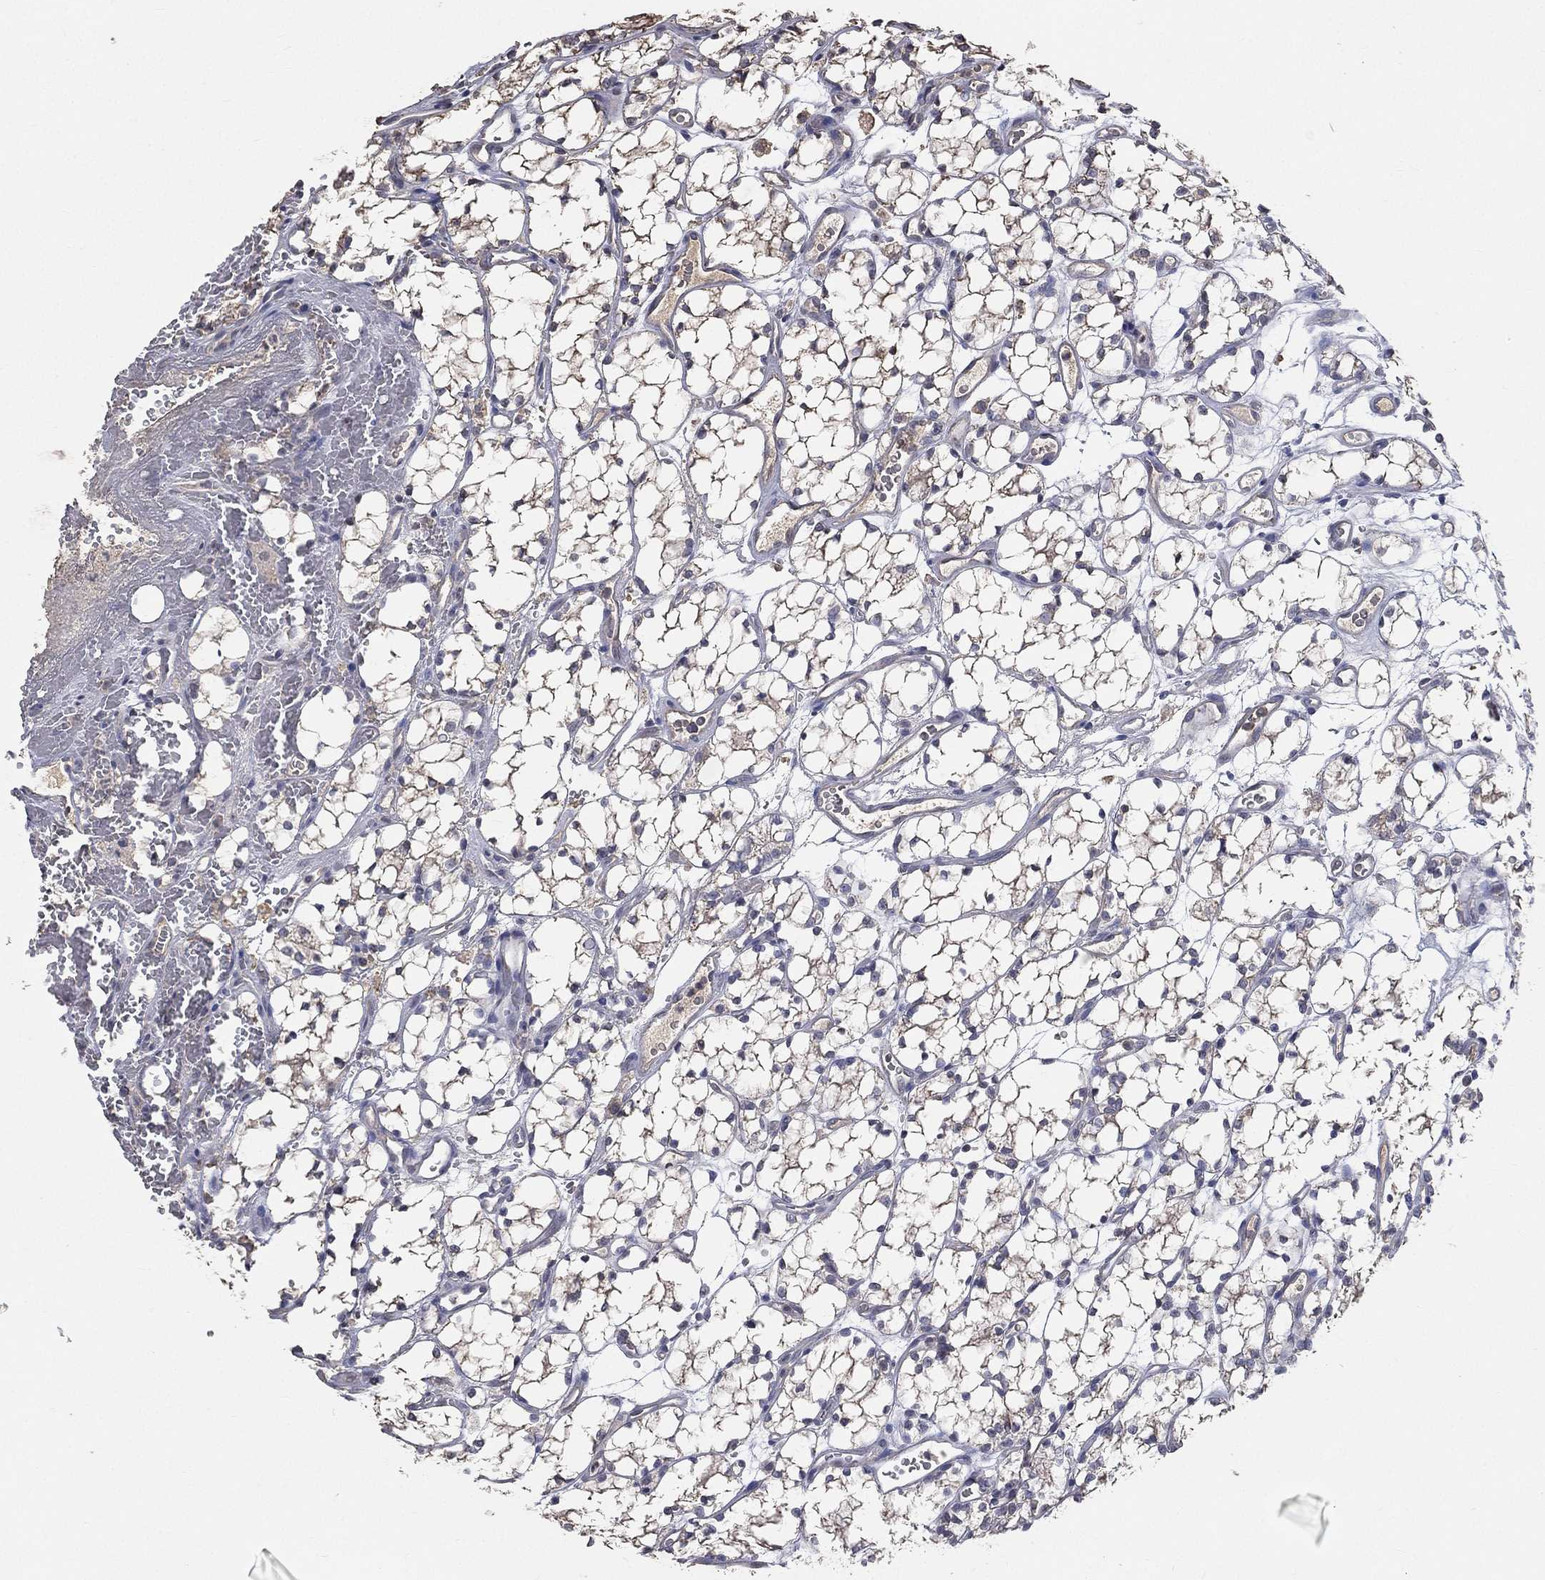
{"staining": {"intensity": "negative", "quantity": "none", "location": "none"}, "tissue": "renal cancer", "cell_type": "Tumor cells", "image_type": "cancer", "snomed": [{"axis": "morphology", "description": "Adenocarcinoma, NOS"}, {"axis": "topography", "description": "Kidney"}], "caption": "A photomicrograph of renal cancer (adenocarcinoma) stained for a protein shows no brown staining in tumor cells.", "gene": "SNAP25", "patient": {"sex": "female", "age": 69}}